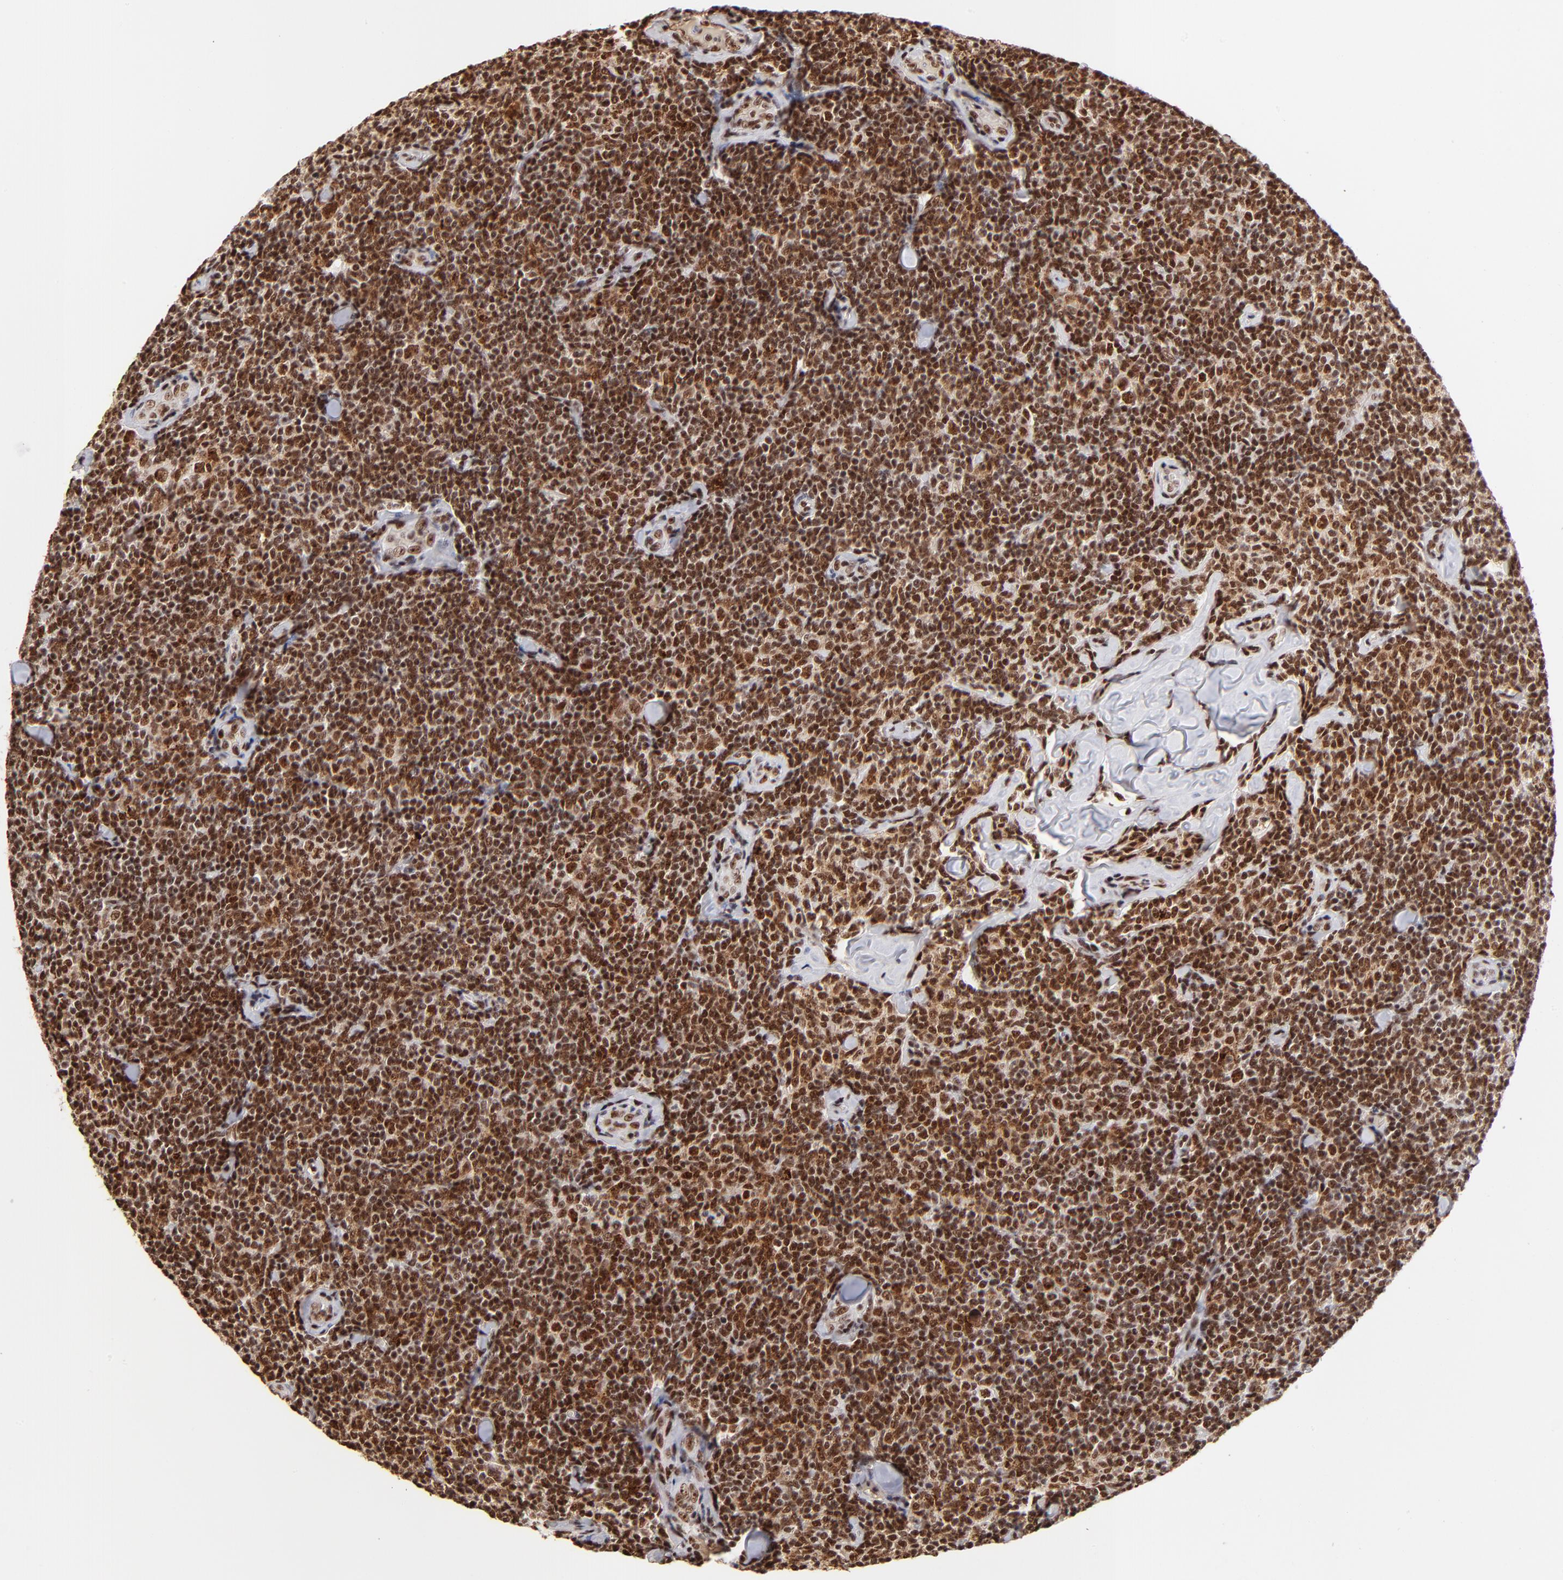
{"staining": {"intensity": "strong", "quantity": "25%-75%", "location": "cytoplasmic/membranous,nuclear"}, "tissue": "lymphoma", "cell_type": "Tumor cells", "image_type": "cancer", "snomed": [{"axis": "morphology", "description": "Malignant lymphoma, non-Hodgkin's type, Low grade"}, {"axis": "topography", "description": "Lymph node"}], "caption": "Immunohistochemical staining of human low-grade malignant lymphoma, non-Hodgkin's type shows high levels of strong cytoplasmic/membranous and nuclear staining in approximately 25%-75% of tumor cells. (Brightfield microscopy of DAB IHC at high magnification).", "gene": "ZNF146", "patient": {"sex": "female", "age": 56}}